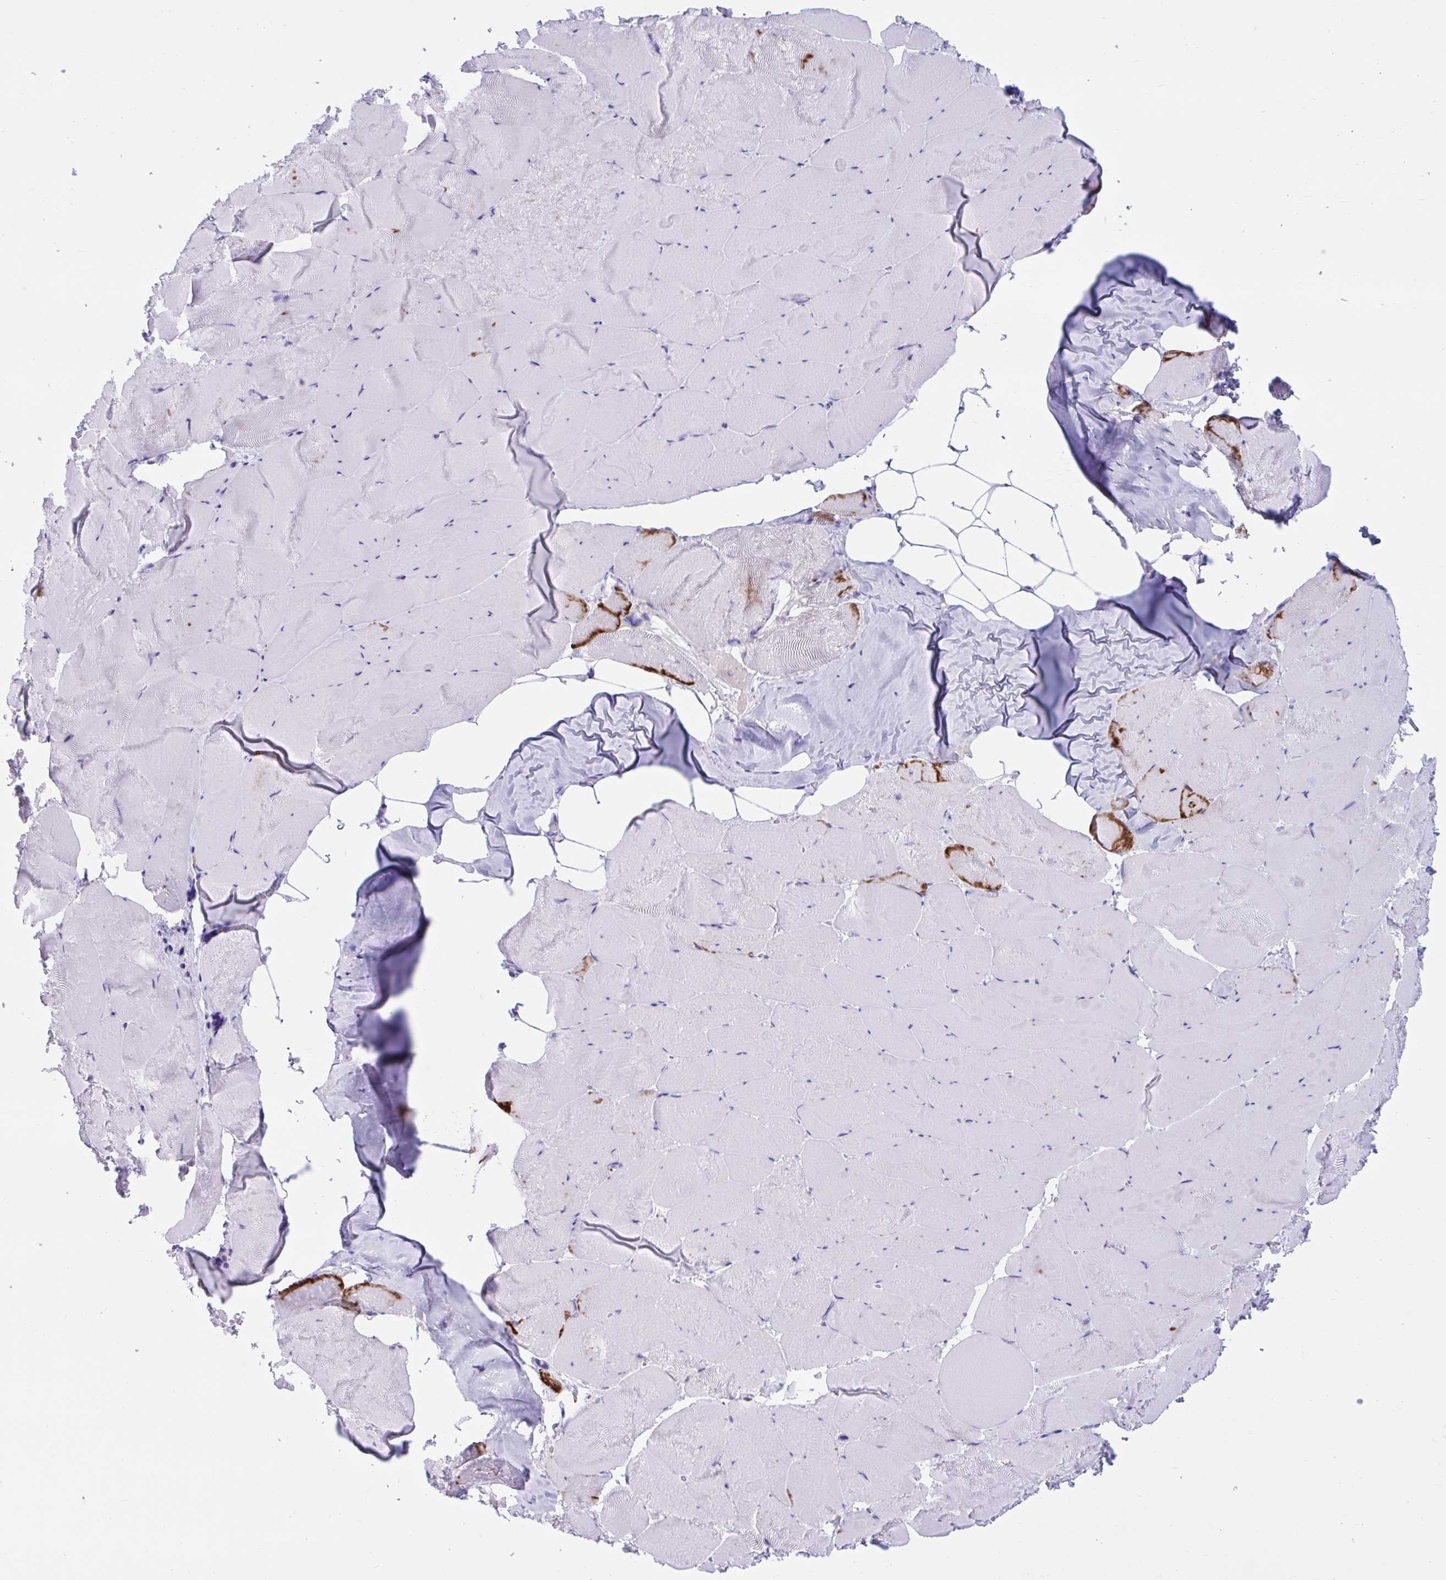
{"staining": {"intensity": "strong", "quantity": "<25%", "location": "cytoplasmic/membranous"}, "tissue": "skeletal muscle", "cell_type": "Myocytes", "image_type": "normal", "snomed": [{"axis": "morphology", "description": "Normal tissue, NOS"}, {"axis": "topography", "description": "Skeletal muscle"}], "caption": "Skeletal muscle was stained to show a protein in brown. There is medium levels of strong cytoplasmic/membranous positivity in about <25% of myocytes. (brown staining indicates protein expression, while blue staining denotes nuclei).", "gene": "TMEM35A", "patient": {"sex": "female", "age": 64}}